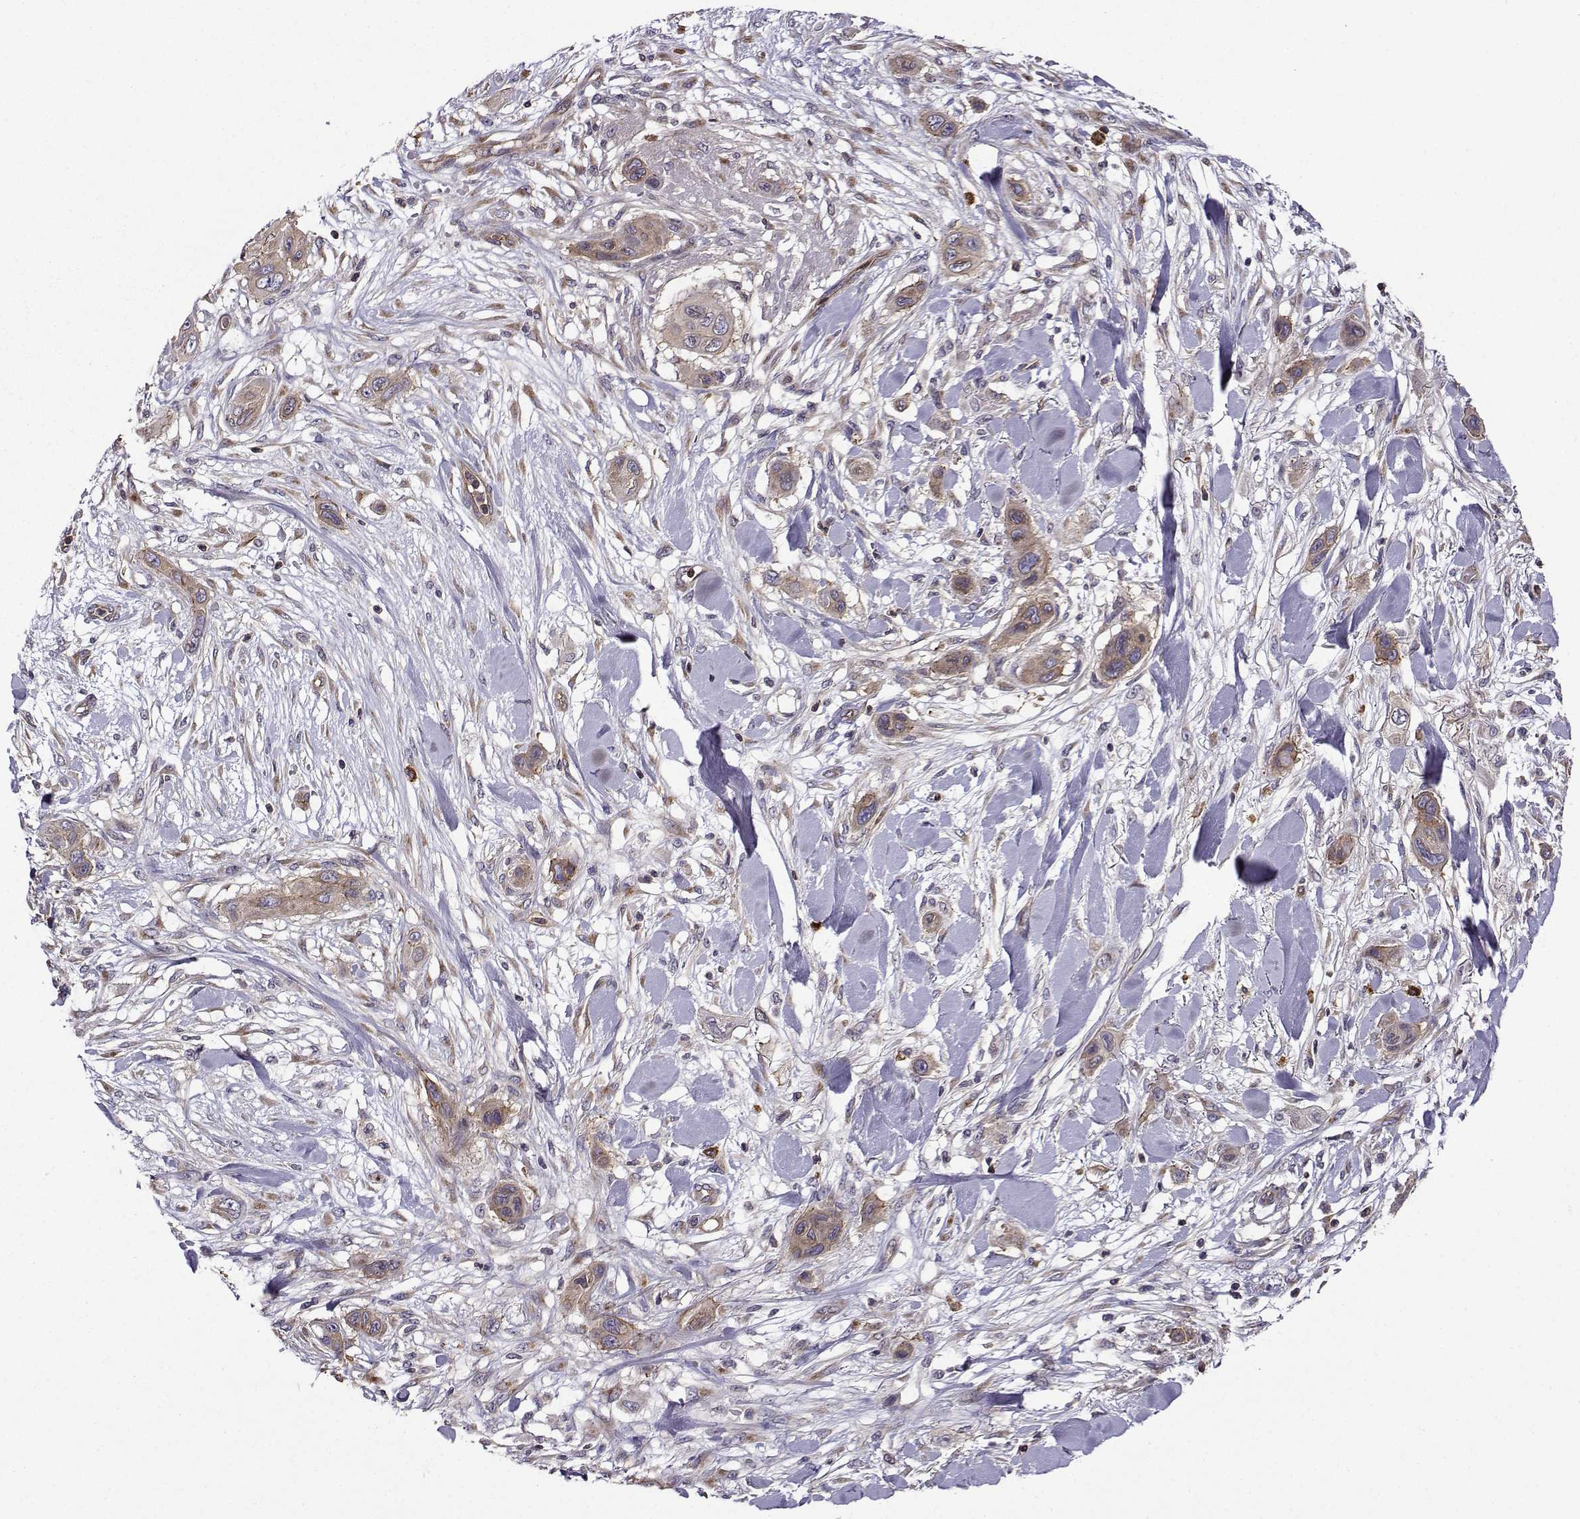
{"staining": {"intensity": "strong", "quantity": "<25%", "location": "cytoplasmic/membranous"}, "tissue": "skin cancer", "cell_type": "Tumor cells", "image_type": "cancer", "snomed": [{"axis": "morphology", "description": "Squamous cell carcinoma, NOS"}, {"axis": "topography", "description": "Skin"}], "caption": "A brown stain labels strong cytoplasmic/membranous positivity of a protein in skin squamous cell carcinoma tumor cells. The protein is shown in brown color, while the nuclei are stained blue.", "gene": "ITGB8", "patient": {"sex": "male", "age": 79}}